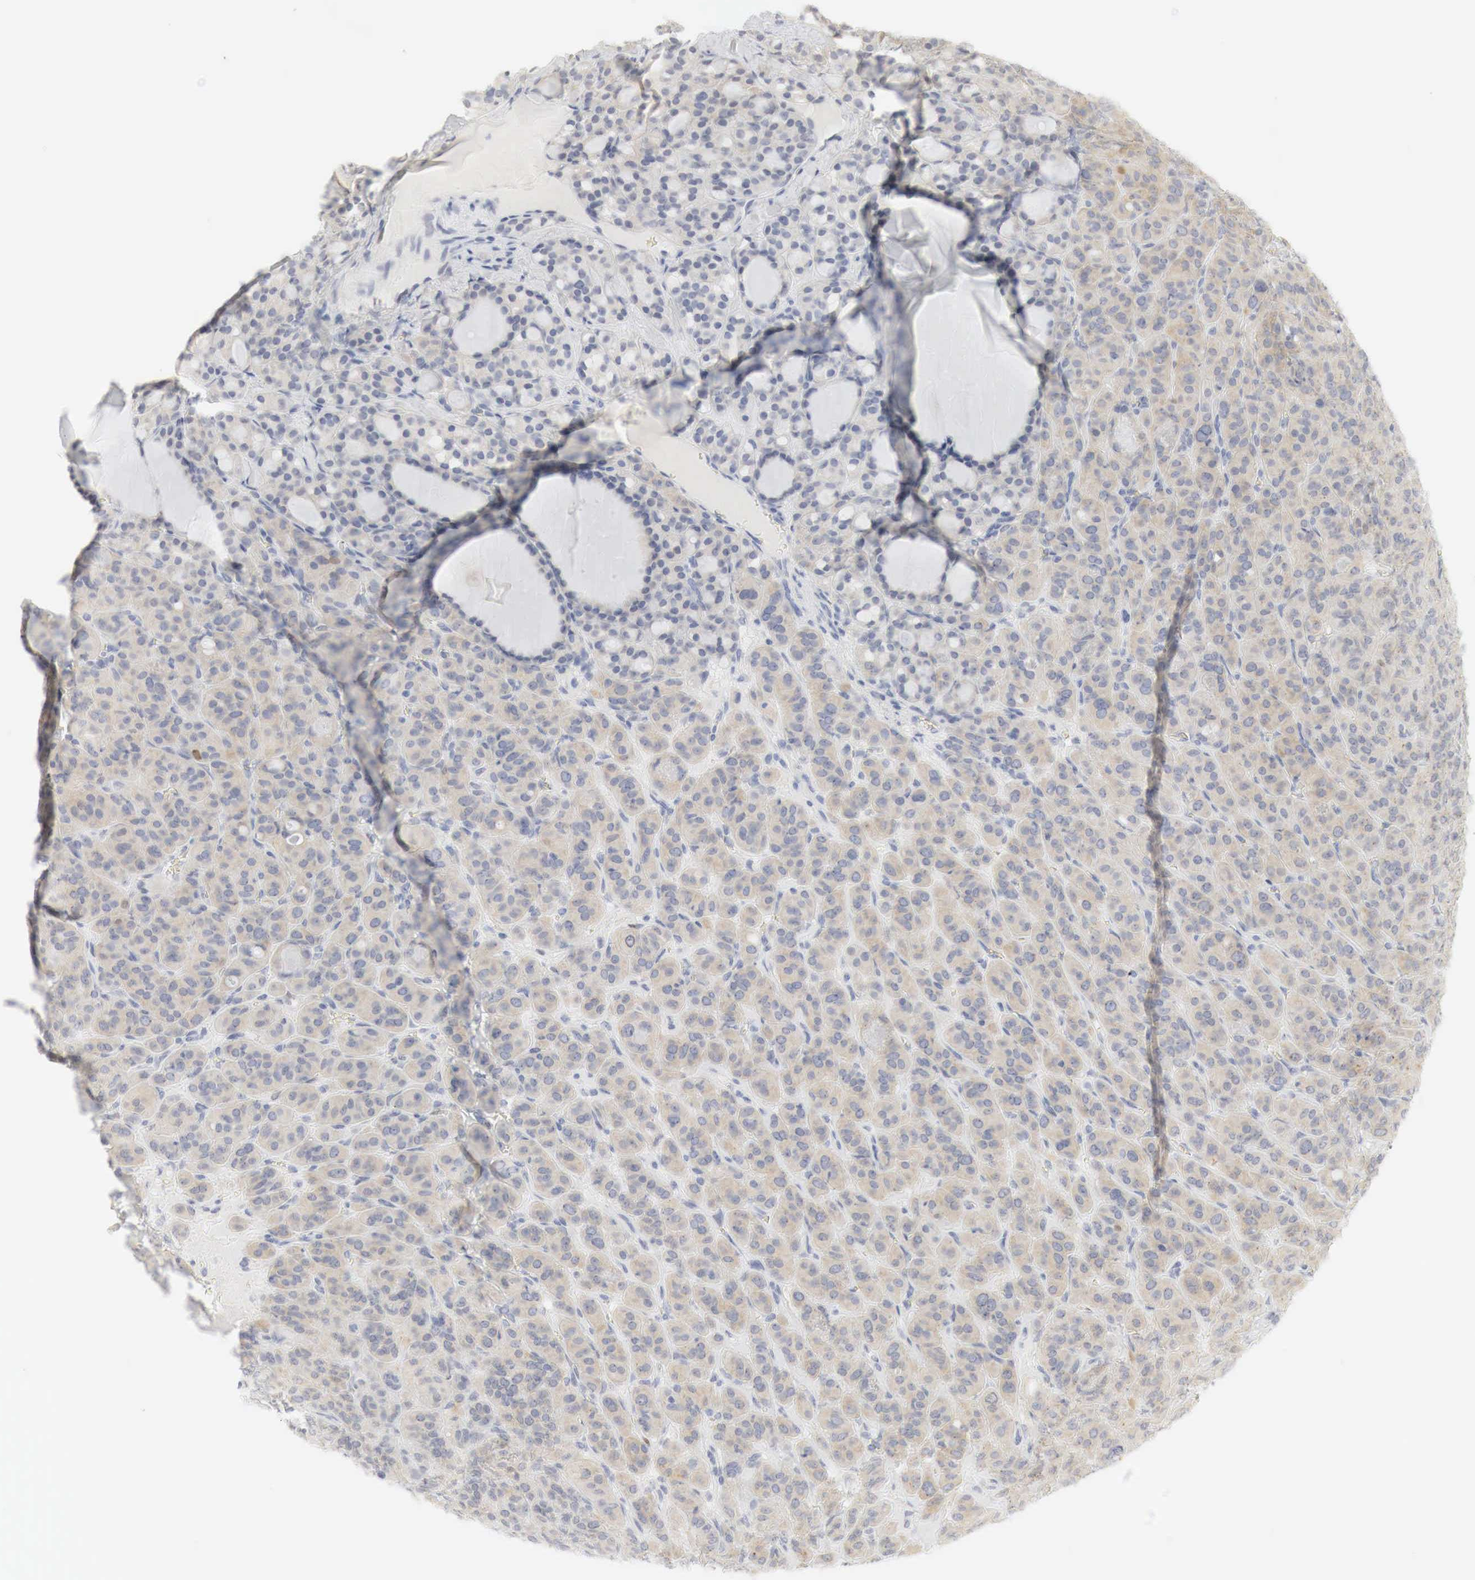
{"staining": {"intensity": "weak", "quantity": "25%-75%", "location": "cytoplasmic/membranous"}, "tissue": "thyroid cancer", "cell_type": "Tumor cells", "image_type": "cancer", "snomed": [{"axis": "morphology", "description": "Follicular adenoma carcinoma, NOS"}, {"axis": "topography", "description": "Thyroid gland"}], "caption": "Tumor cells reveal low levels of weak cytoplasmic/membranous expression in about 25%-75% of cells in thyroid follicular adenoma carcinoma. The protein of interest is stained brown, and the nuclei are stained in blue (DAB IHC with brightfield microscopy, high magnification).", "gene": "TP63", "patient": {"sex": "female", "age": 71}}